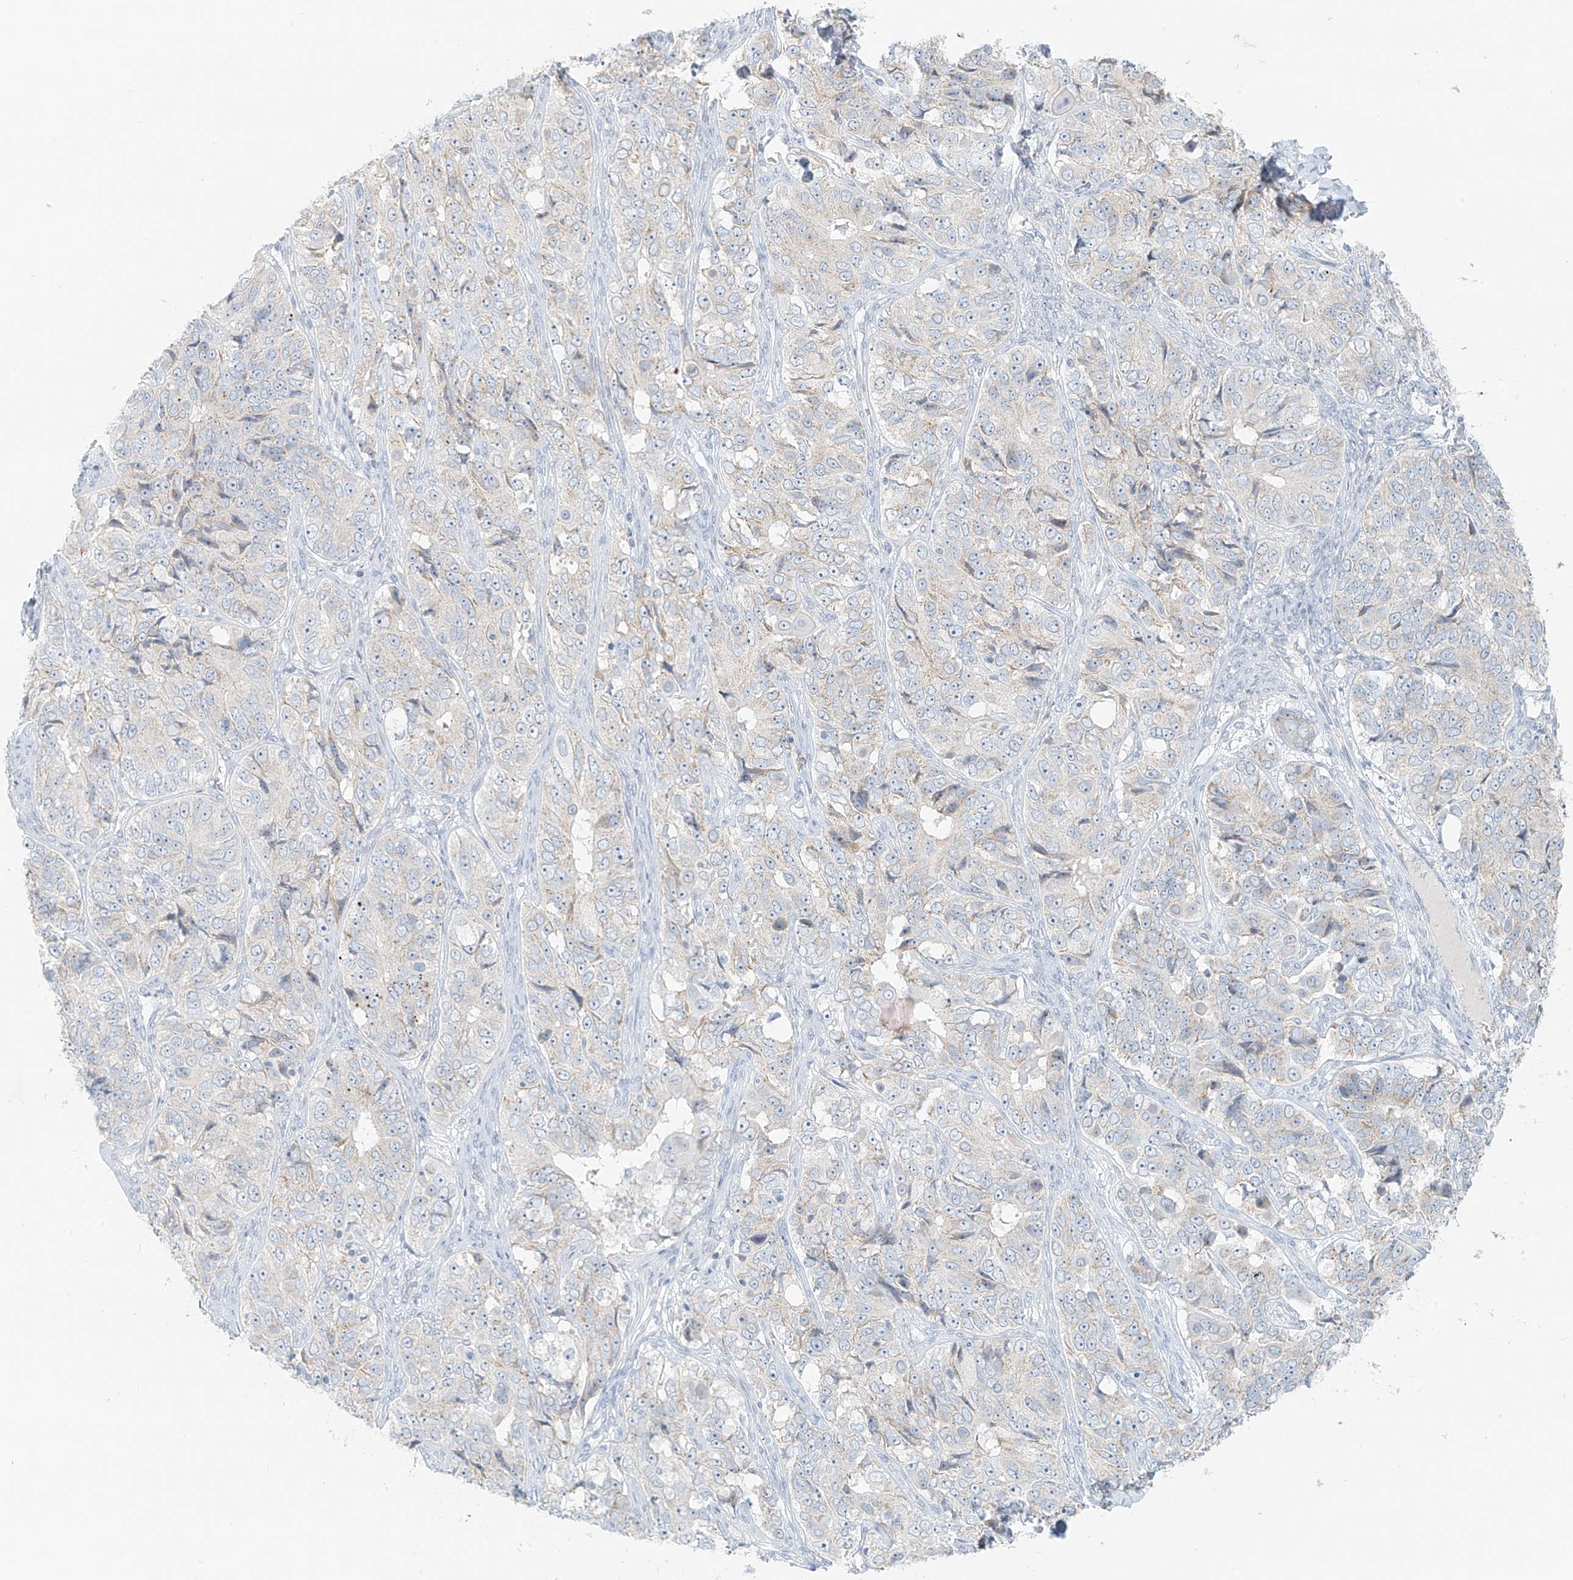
{"staining": {"intensity": "negative", "quantity": "none", "location": "none"}, "tissue": "ovarian cancer", "cell_type": "Tumor cells", "image_type": "cancer", "snomed": [{"axis": "morphology", "description": "Carcinoma, endometroid"}, {"axis": "topography", "description": "Ovary"}], "caption": "DAB immunohistochemical staining of human ovarian cancer displays no significant staining in tumor cells. (Stains: DAB IHC with hematoxylin counter stain, Microscopy: brightfield microscopy at high magnification).", "gene": "UST", "patient": {"sex": "female", "age": 51}}